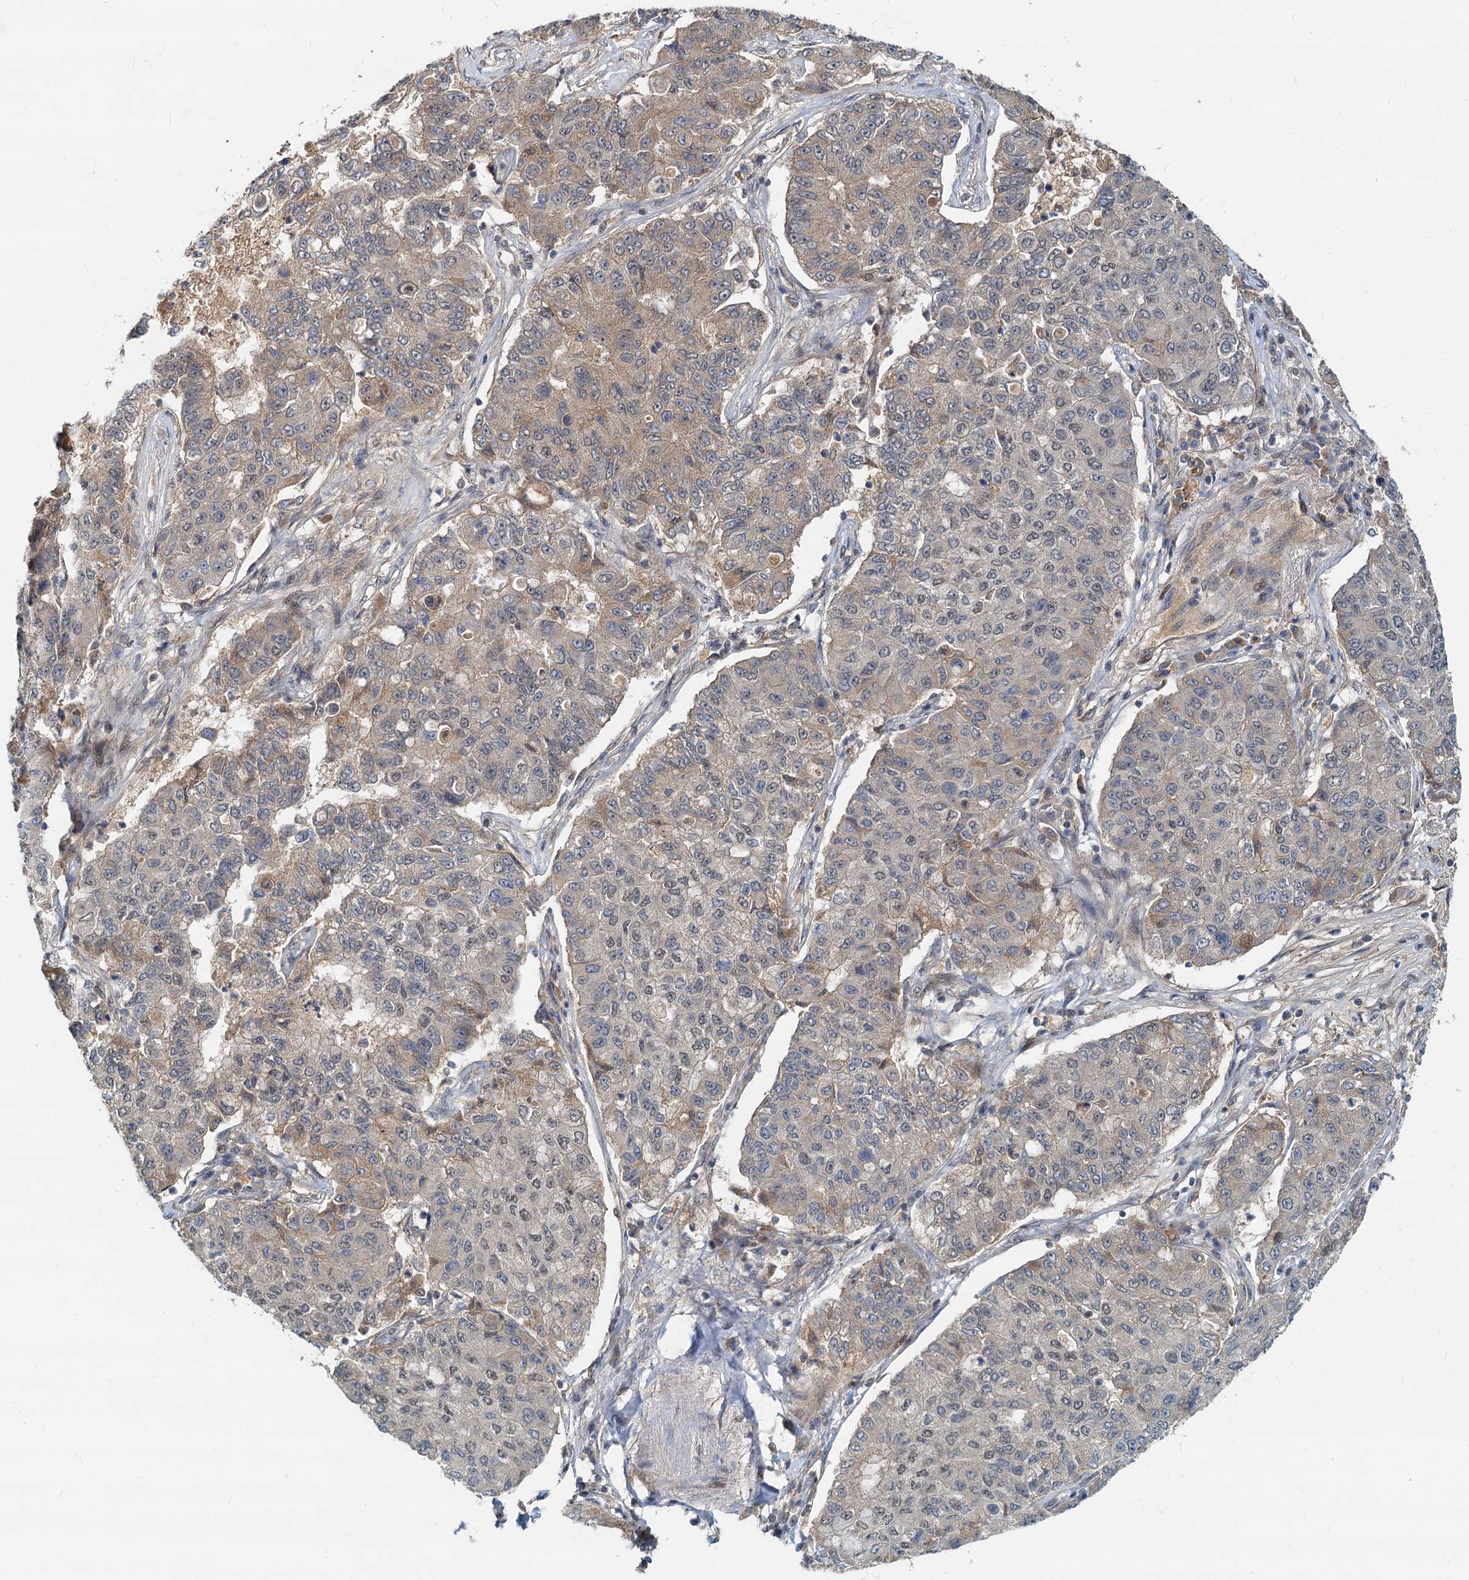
{"staining": {"intensity": "weak", "quantity": "<25%", "location": "cytoplasmic/membranous"}, "tissue": "lung cancer", "cell_type": "Tumor cells", "image_type": "cancer", "snomed": [{"axis": "morphology", "description": "Squamous cell carcinoma, NOS"}, {"axis": "topography", "description": "Lung"}], "caption": "DAB immunohistochemical staining of squamous cell carcinoma (lung) shows no significant staining in tumor cells.", "gene": "CEP68", "patient": {"sex": "male", "age": 74}}